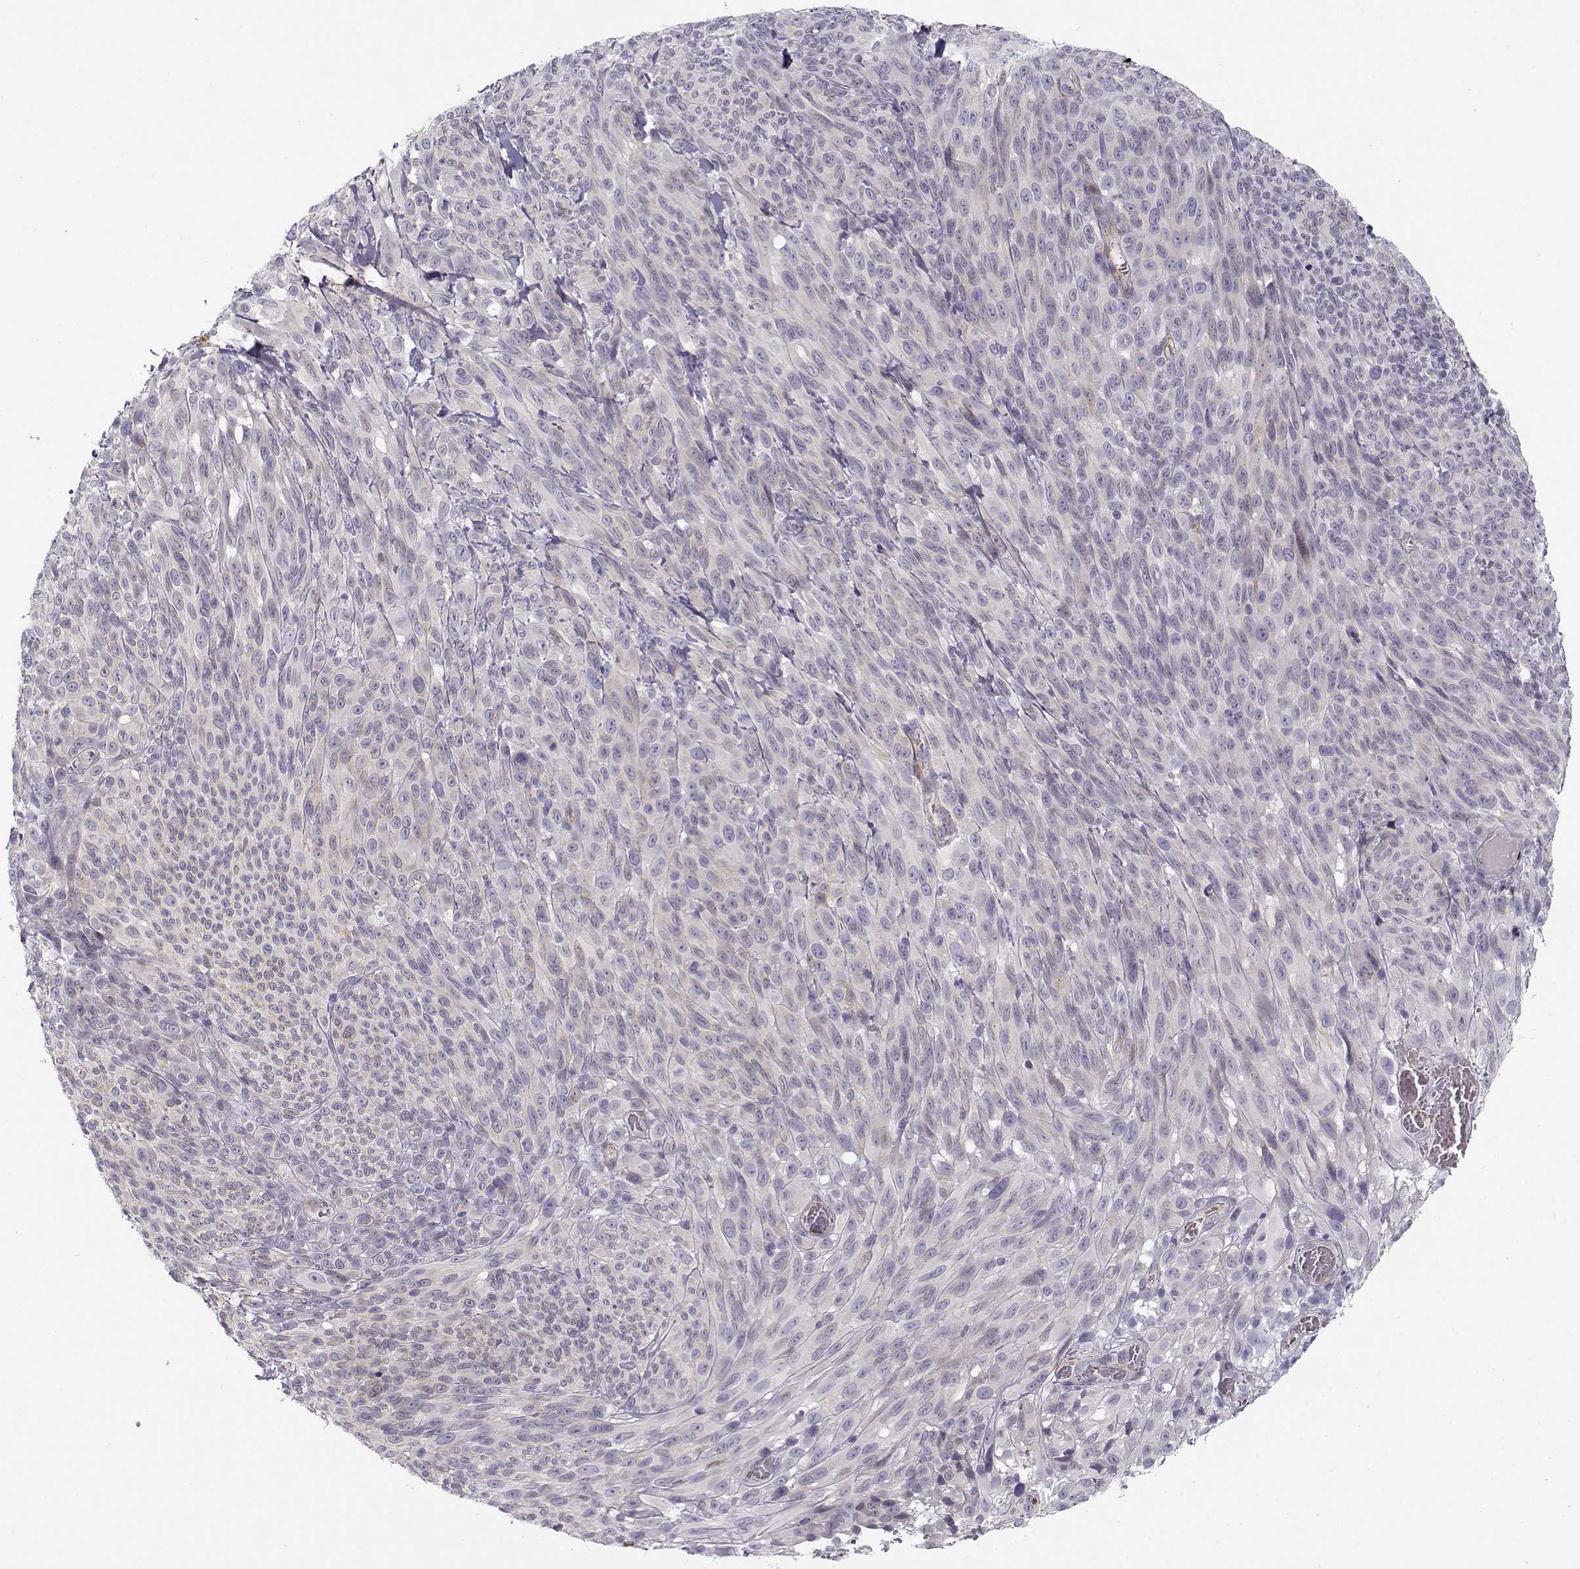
{"staining": {"intensity": "negative", "quantity": "none", "location": "none"}, "tissue": "melanoma", "cell_type": "Tumor cells", "image_type": "cancer", "snomed": [{"axis": "morphology", "description": "Malignant melanoma, NOS"}, {"axis": "topography", "description": "Skin"}], "caption": "DAB immunohistochemical staining of melanoma demonstrates no significant expression in tumor cells.", "gene": "MYO1A", "patient": {"sex": "male", "age": 83}}